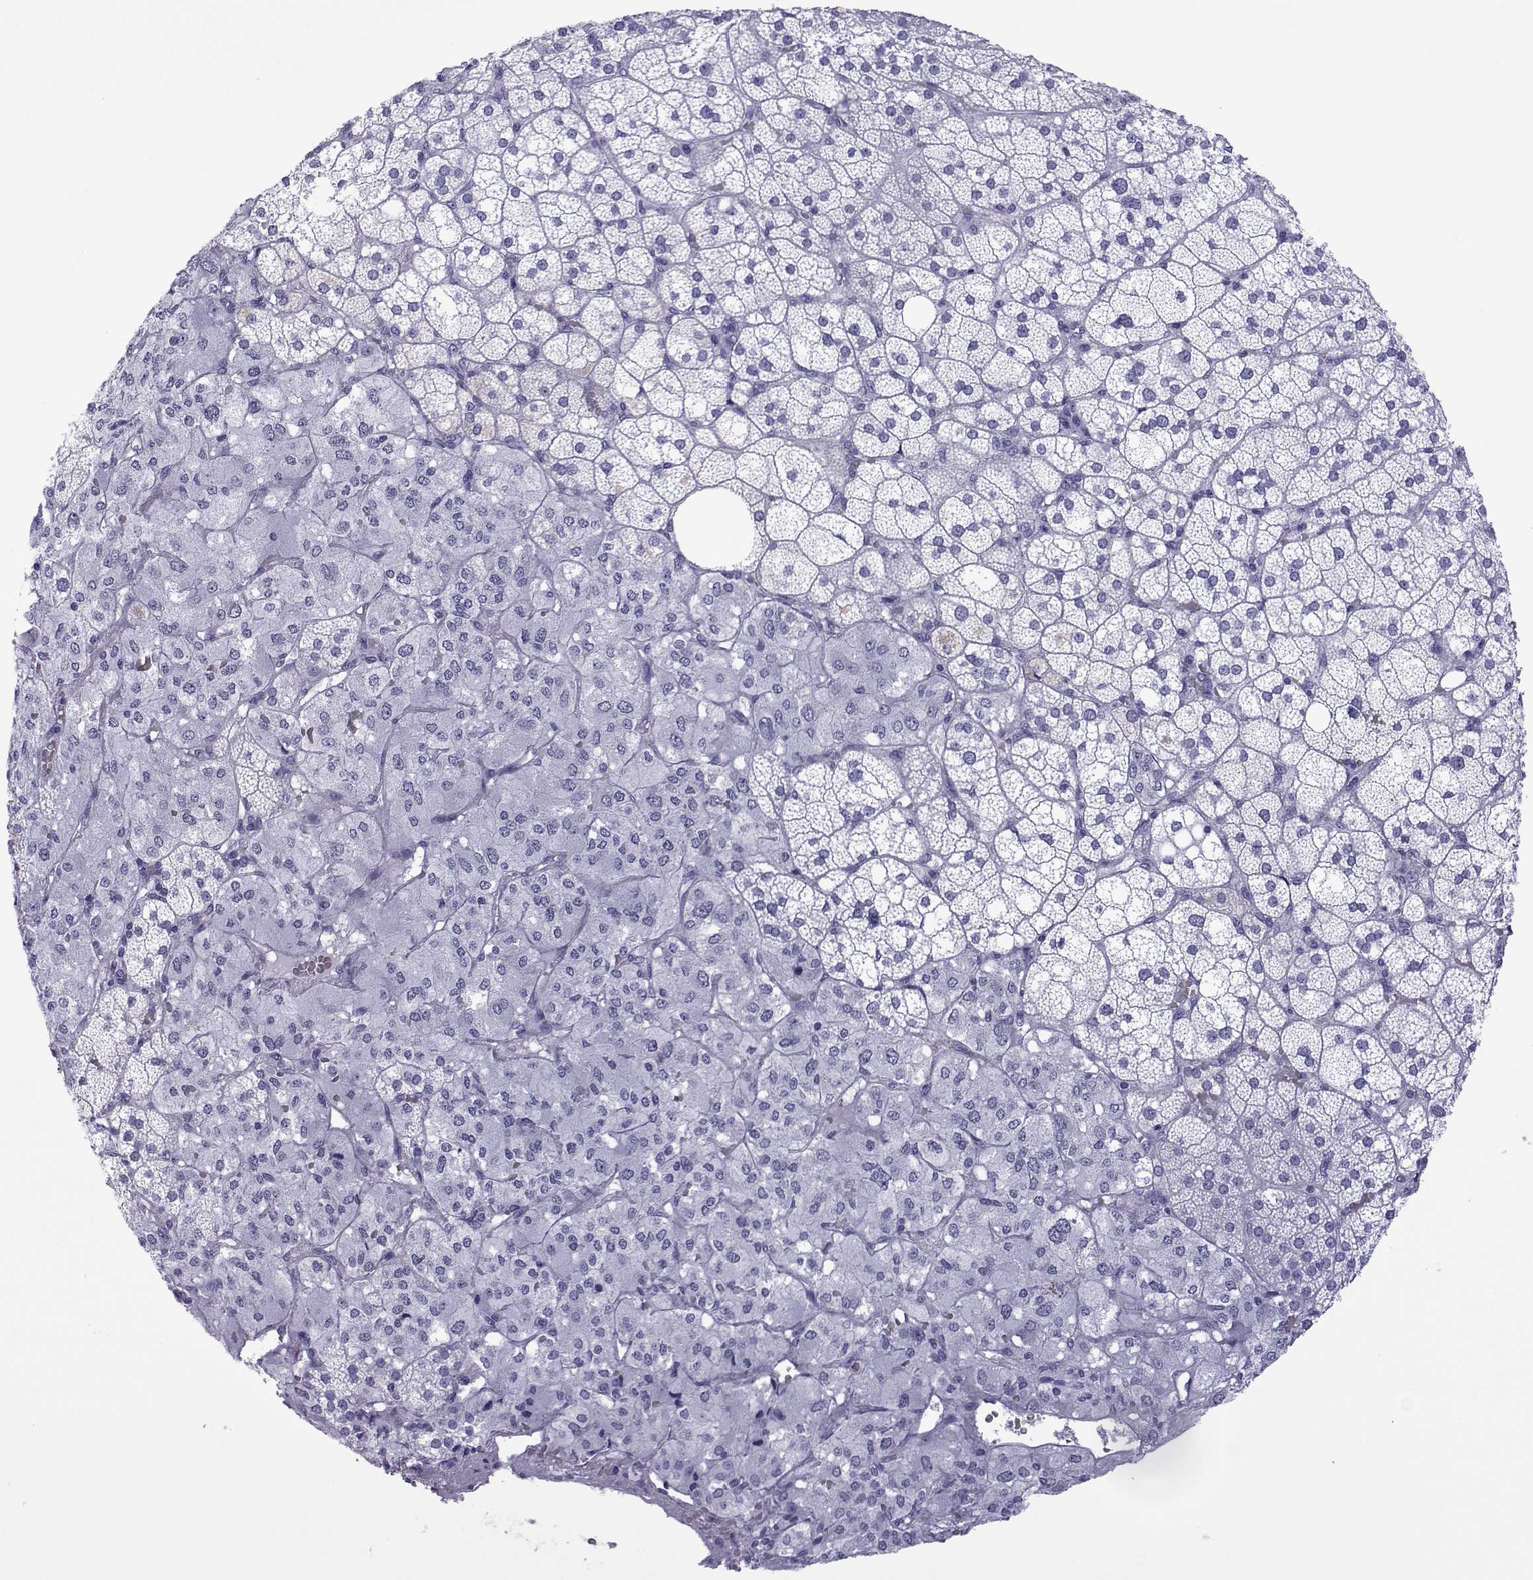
{"staining": {"intensity": "negative", "quantity": "none", "location": "none"}, "tissue": "adrenal gland", "cell_type": "Glandular cells", "image_type": "normal", "snomed": [{"axis": "morphology", "description": "Normal tissue, NOS"}, {"axis": "topography", "description": "Adrenal gland"}], "caption": "High power microscopy photomicrograph of an IHC histopathology image of unremarkable adrenal gland, revealing no significant expression in glandular cells.", "gene": "SPANXA1", "patient": {"sex": "male", "age": 53}}